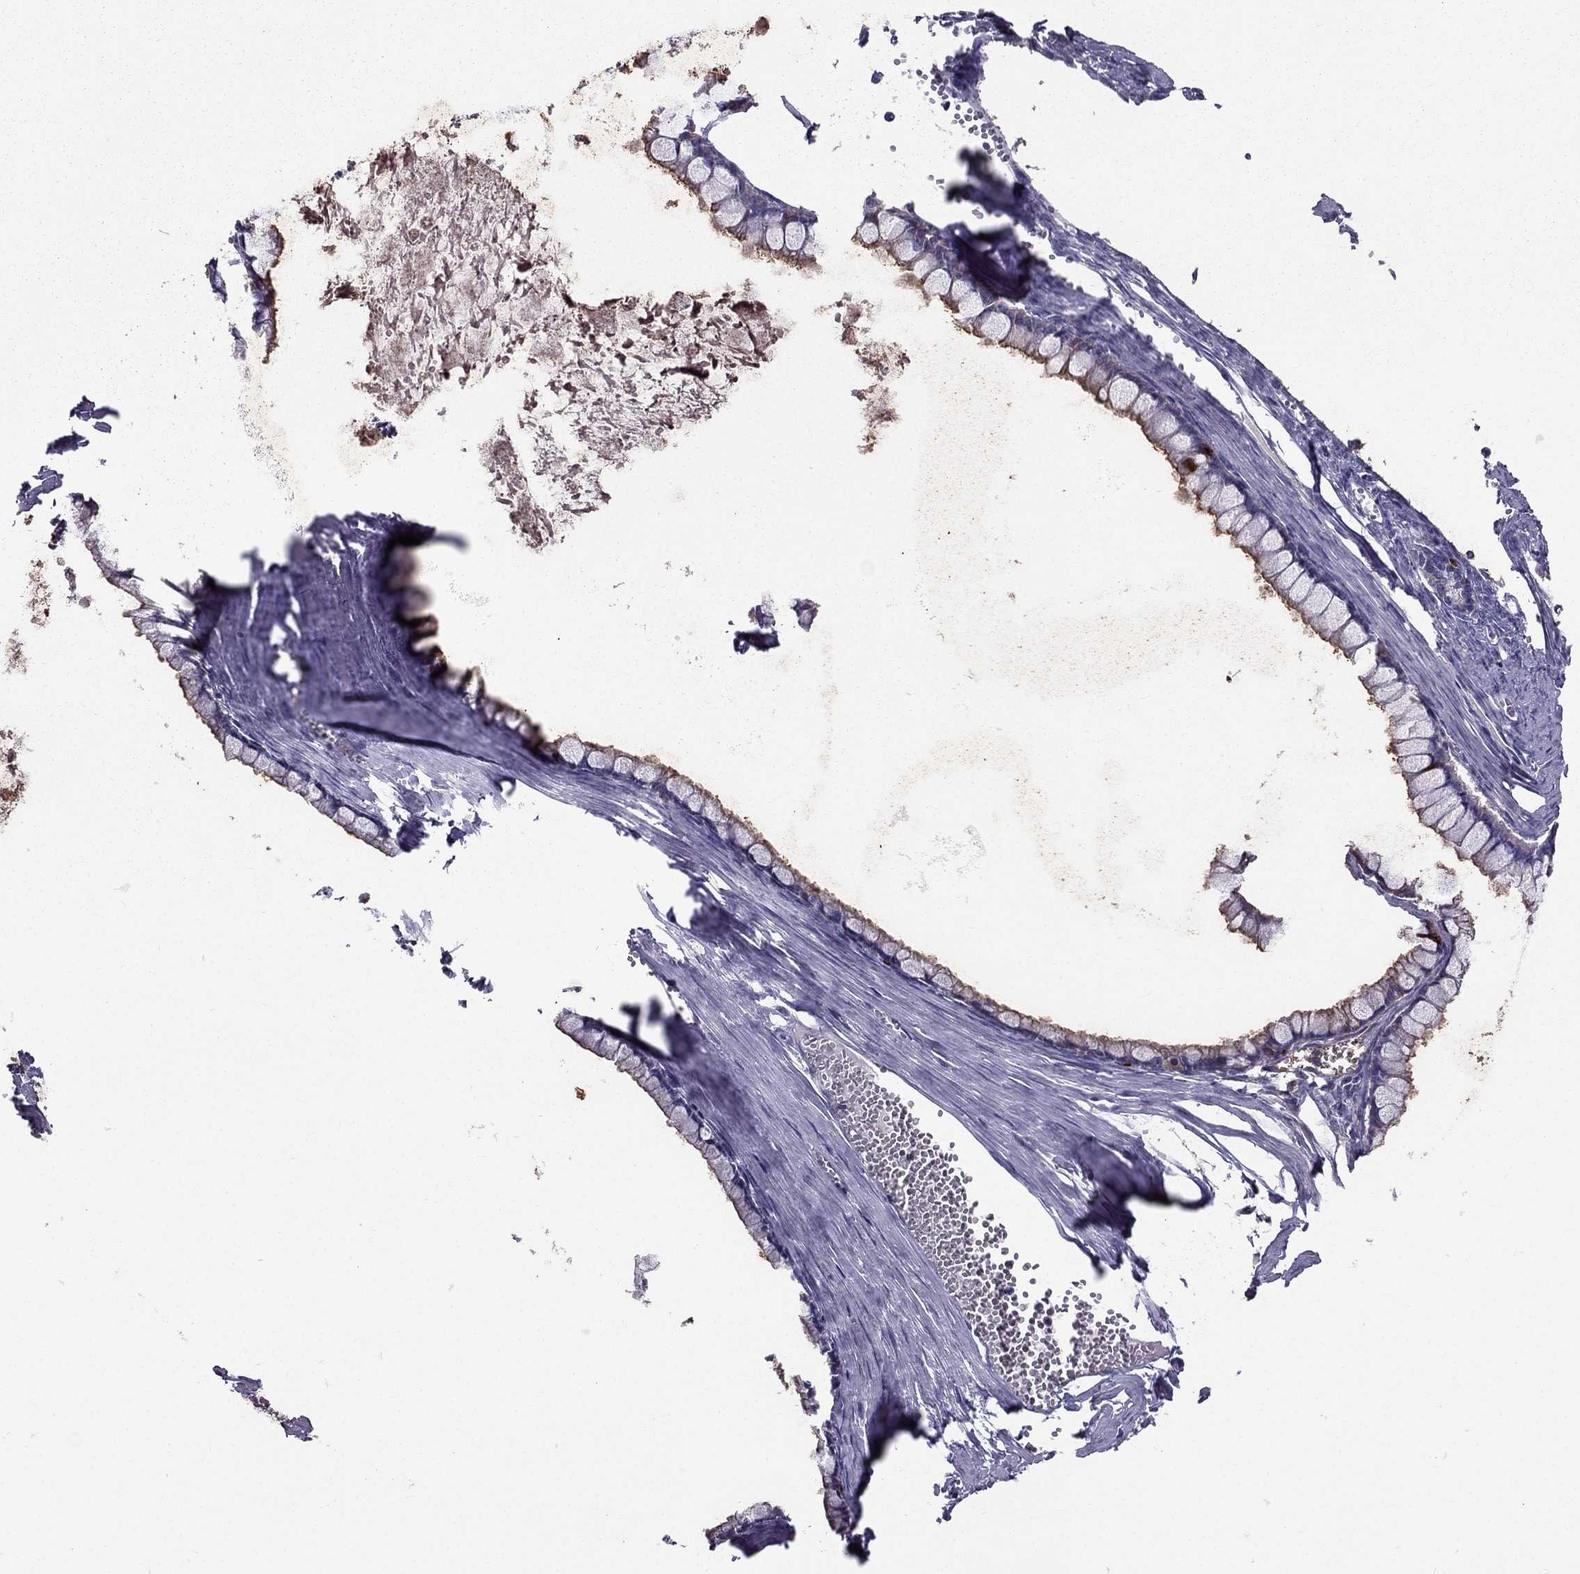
{"staining": {"intensity": "moderate", "quantity": "25%-75%", "location": "cytoplasmic/membranous"}, "tissue": "ovarian cancer", "cell_type": "Tumor cells", "image_type": "cancer", "snomed": [{"axis": "morphology", "description": "Cystadenocarcinoma, mucinous, NOS"}, {"axis": "topography", "description": "Ovary"}], "caption": "Protein expression by IHC reveals moderate cytoplasmic/membranous expression in approximately 25%-75% of tumor cells in ovarian cancer. The staining is performed using DAB brown chromogen to label protein expression. The nuclei are counter-stained blue using hematoxylin.", "gene": "SCG5", "patient": {"sex": "female", "age": 67}}